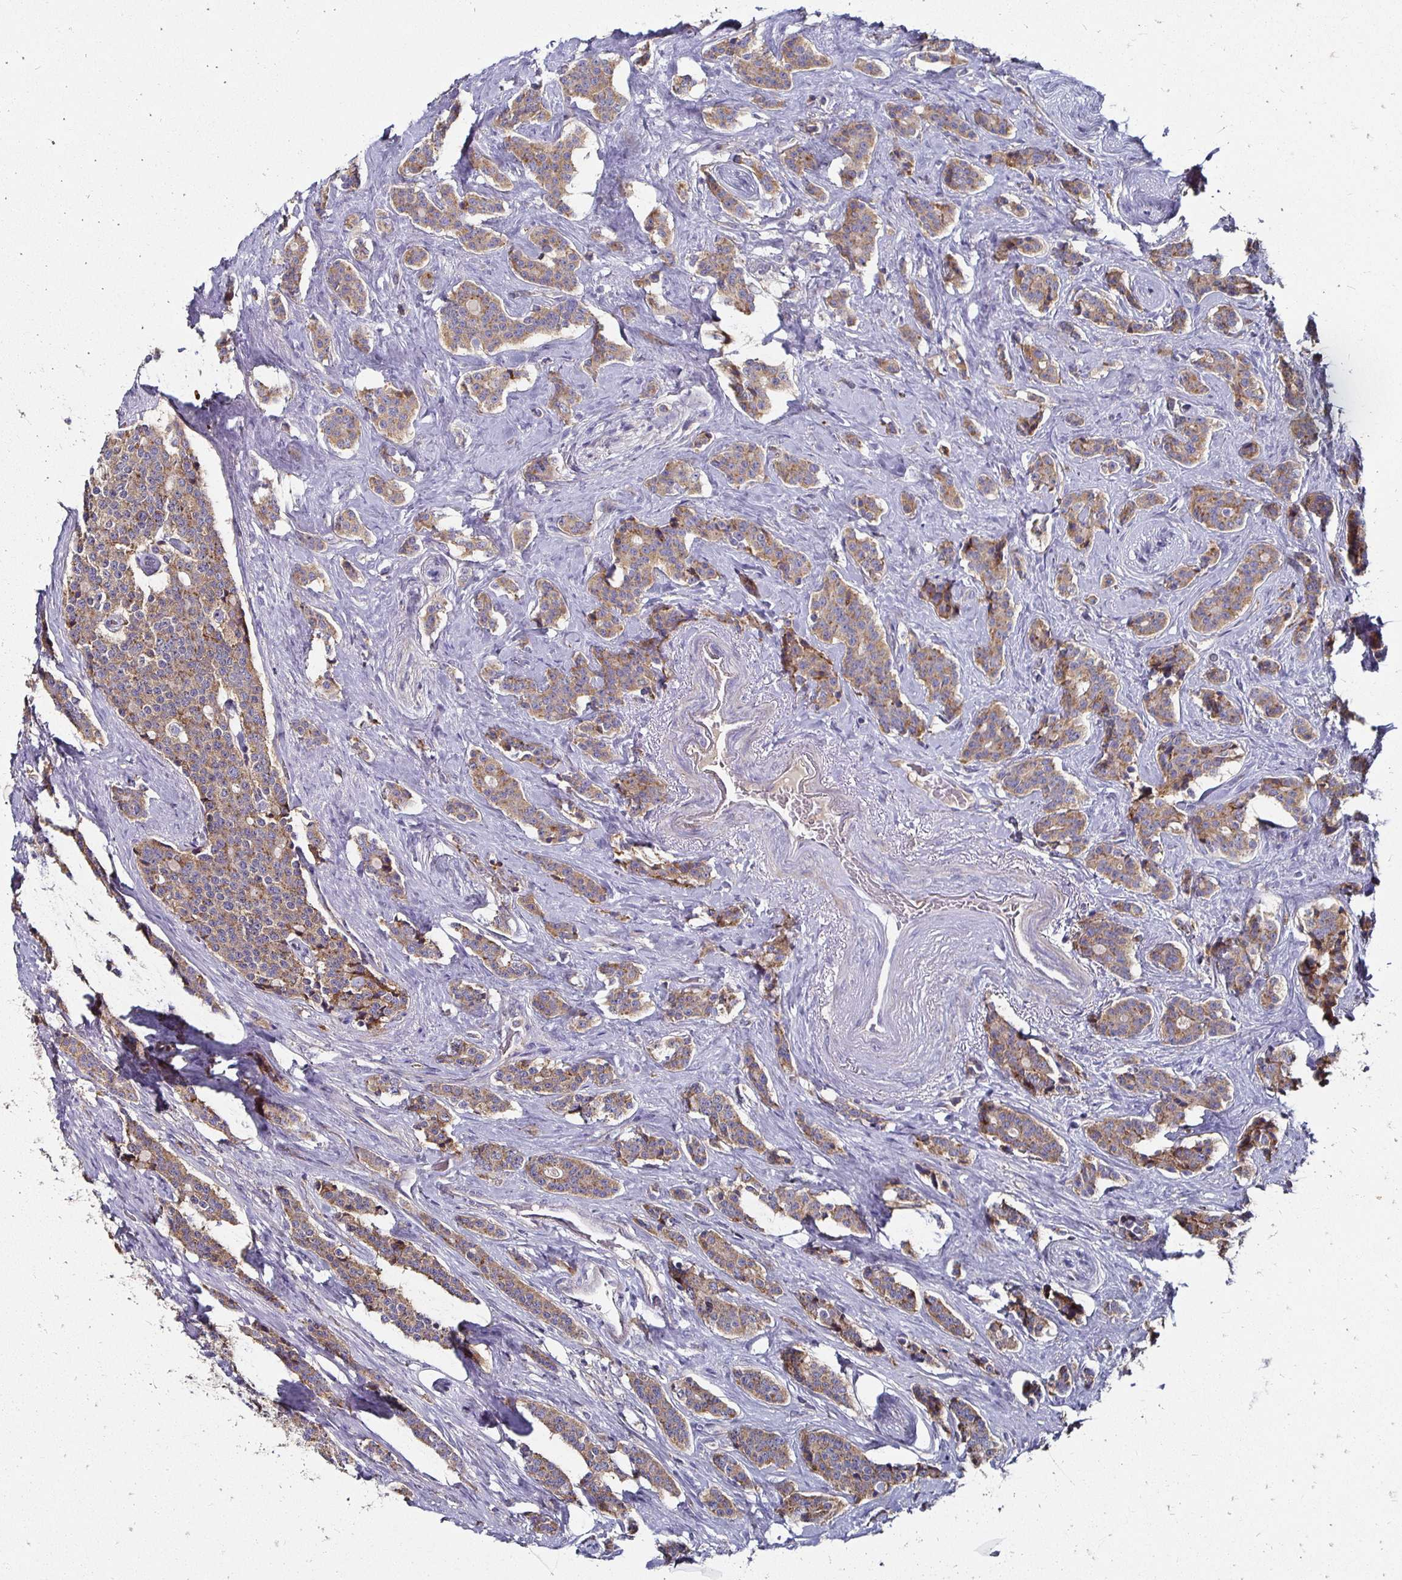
{"staining": {"intensity": "moderate", "quantity": ">75%", "location": "cytoplasmic/membranous"}, "tissue": "carcinoid", "cell_type": "Tumor cells", "image_type": "cancer", "snomed": [{"axis": "morphology", "description": "Carcinoid, malignant, NOS"}, {"axis": "topography", "description": "Small intestine"}], "caption": "Tumor cells show medium levels of moderate cytoplasmic/membranous positivity in about >75% of cells in carcinoid.", "gene": "NCSTN", "patient": {"sex": "female", "age": 73}}